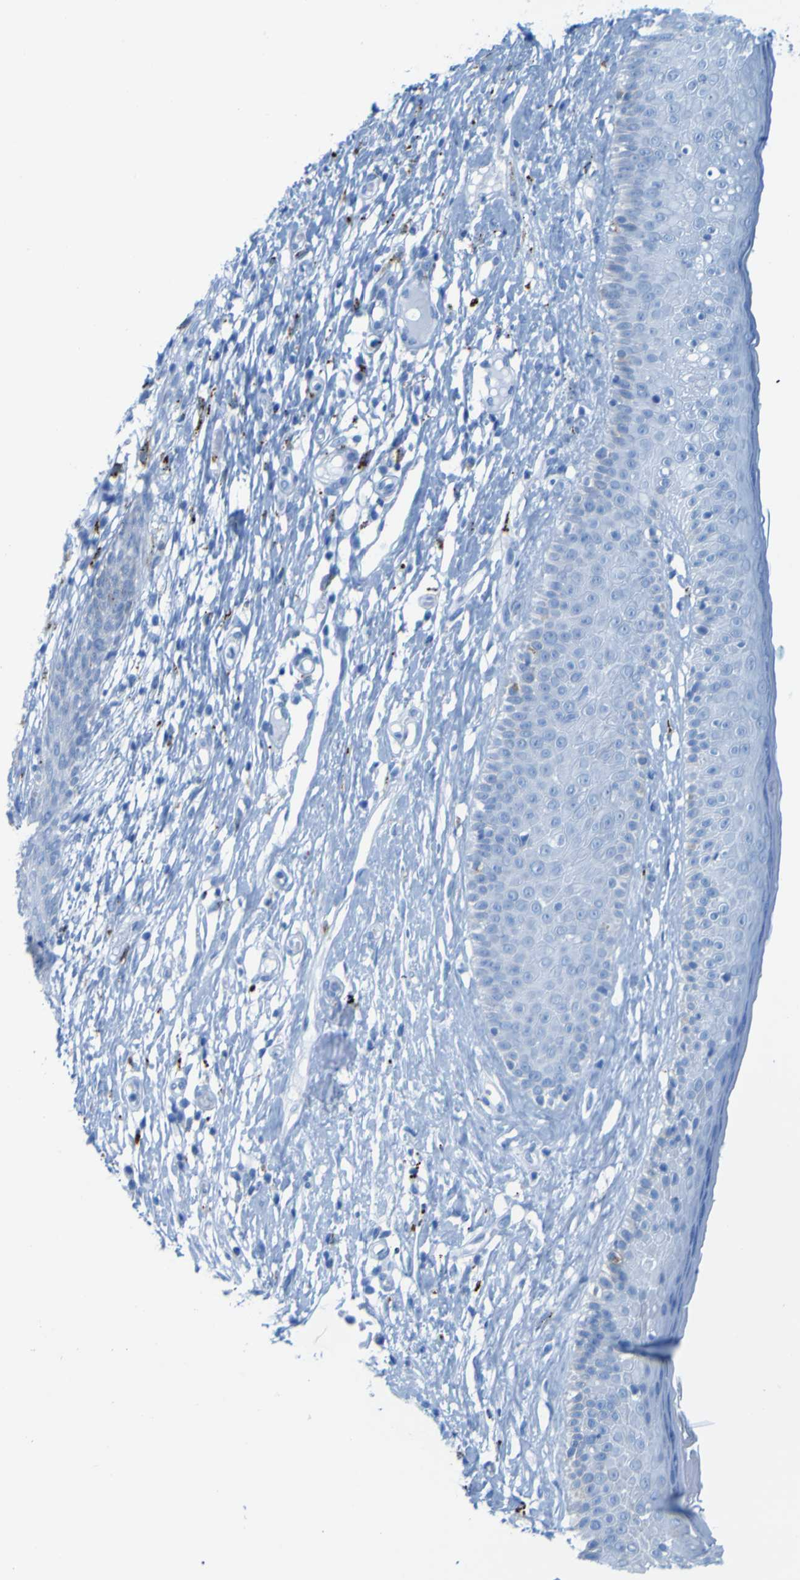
{"staining": {"intensity": "negative", "quantity": "none", "location": "none"}, "tissue": "skin cancer", "cell_type": "Tumor cells", "image_type": "cancer", "snomed": [{"axis": "morphology", "description": "Basal cell carcinoma"}, {"axis": "topography", "description": "Skin"}], "caption": "Micrograph shows no protein expression in tumor cells of skin basal cell carcinoma tissue. (DAB (3,3'-diaminobenzidine) immunohistochemistry with hematoxylin counter stain).", "gene": "PLD3", "patient": {"sex": "female", "age": 84}}